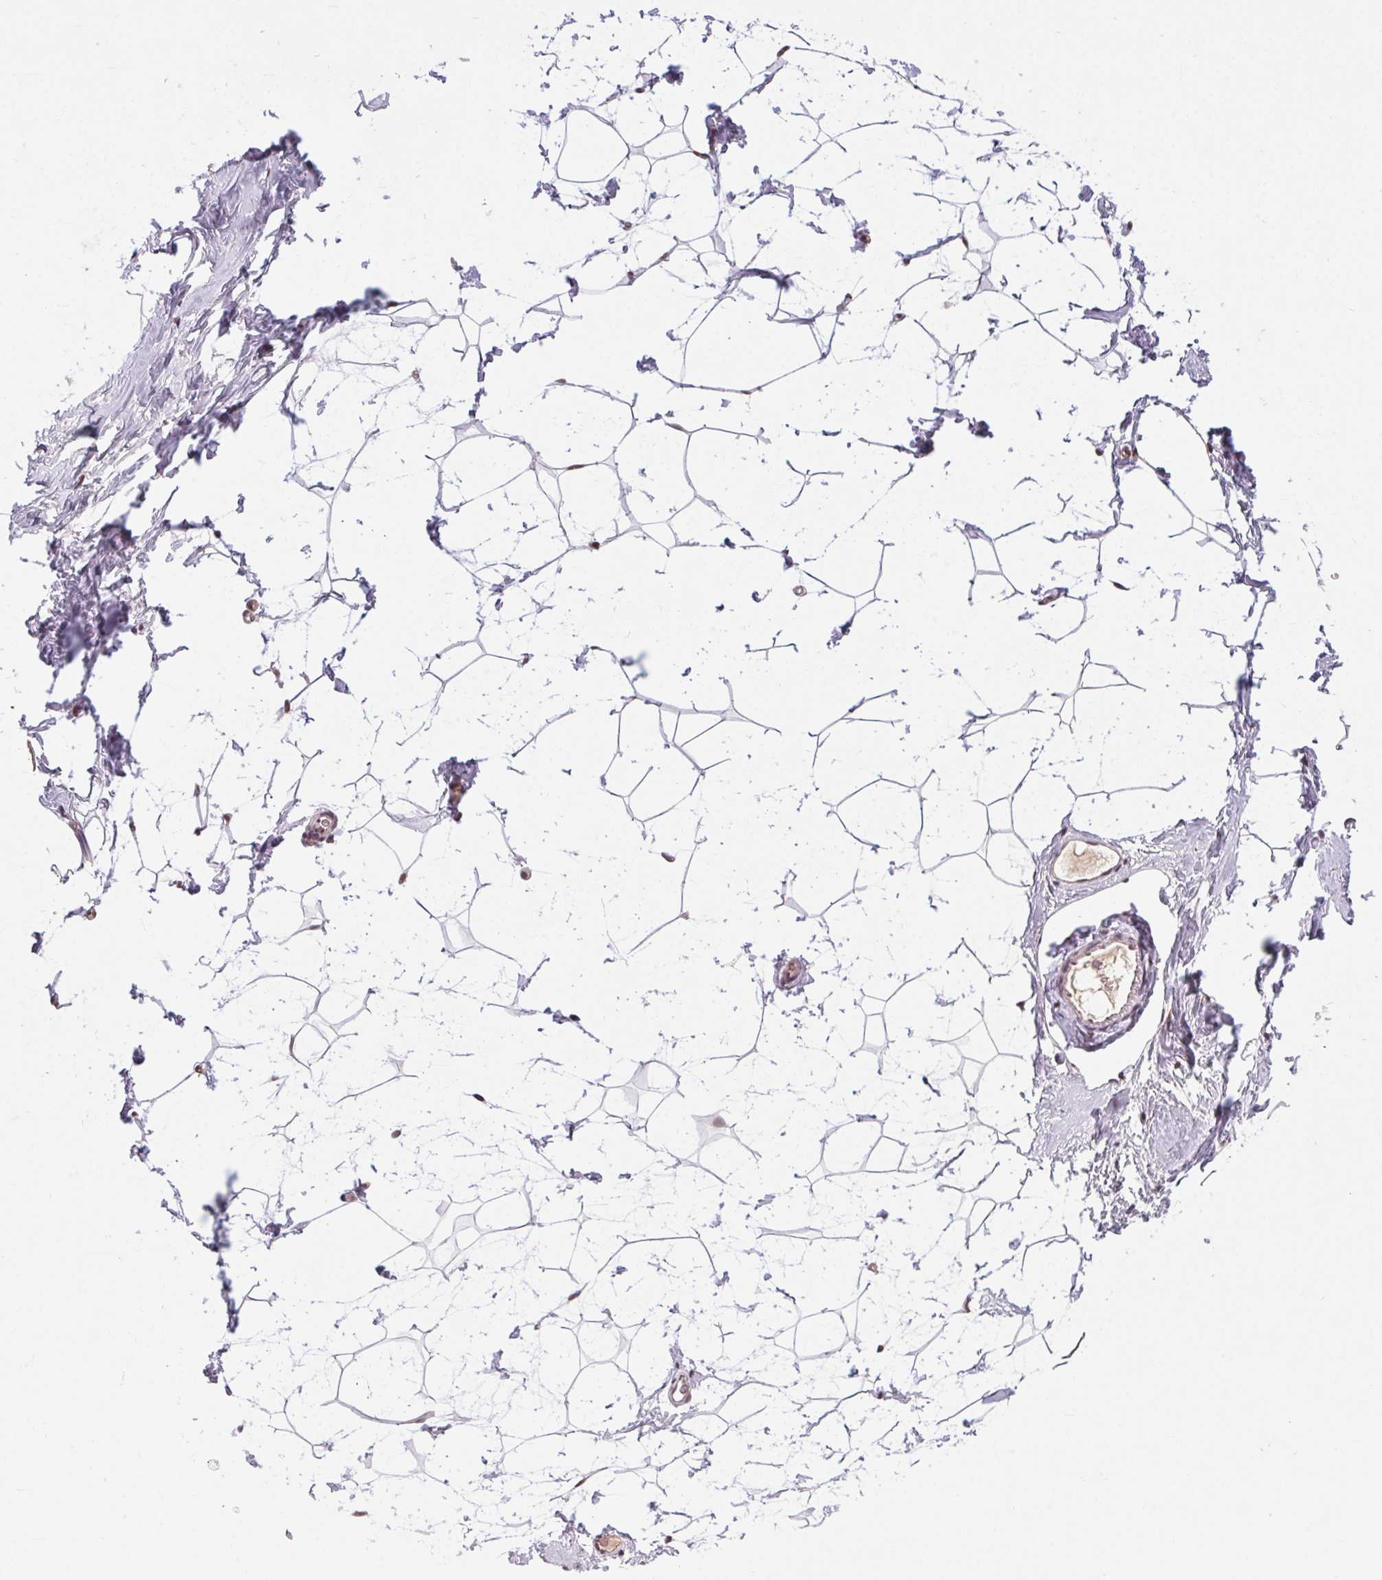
{"staining": {"intensity": "moderate", "quantity": "25%-75%", "location": "nuclear"}, "tissue": "breast", "cell_type": "Adipocytes", "image_type": "normal", "snomed": [{"axis": "morphology", "description": "Normal tissue, NOS"}, {"axis": "topography", "description": "Breast"}], "caption": "Unremarkable breast shows moderate nuclear staining in about 25%-75% of adipocytes, visualized by immunohistochemistry.", "gene": "CD2BP2", "patient": {"sex": "female", "age": 32}}